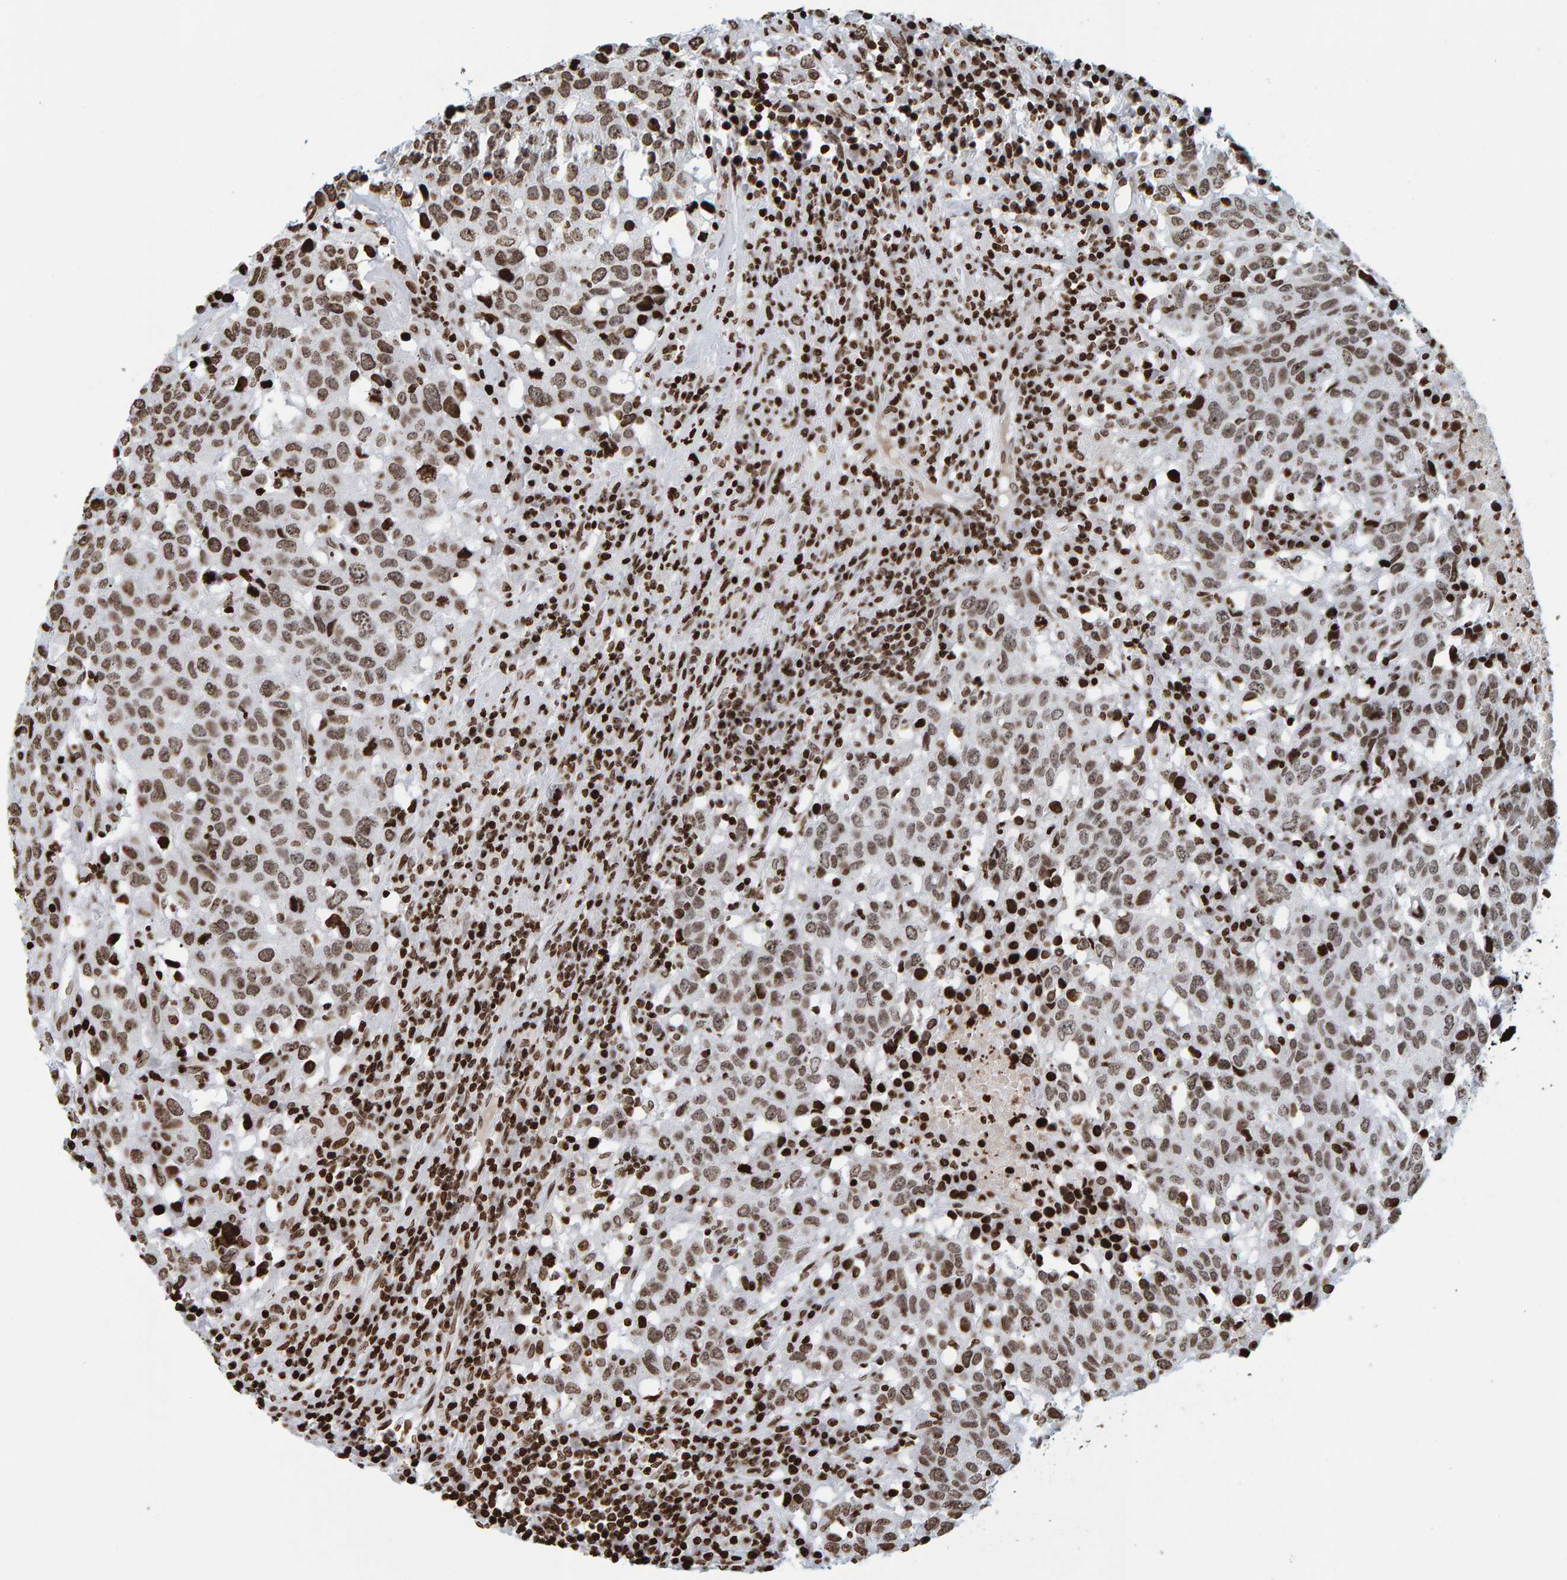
{"staining": {"intensity": "moderate", "quantity": ">75%", "location": "nuclear"}, "tissue": "head and neck cancer", "cell_type": "Tumor cells", "image_type": "cancer", "snomed": [{"axis": "morphology", "description": "Squamous cell carcinoma, NOS"}, {"axis": "topography", "description": "Head-Neck"}], "caption": "Moderate nuclear expression for a protein is identified in about >75% of tumor cells of squamous cell carcinoma (head and neck) using IHC.", "gene": "BRF2", "patient": {"sex": "male", "age": 66}}